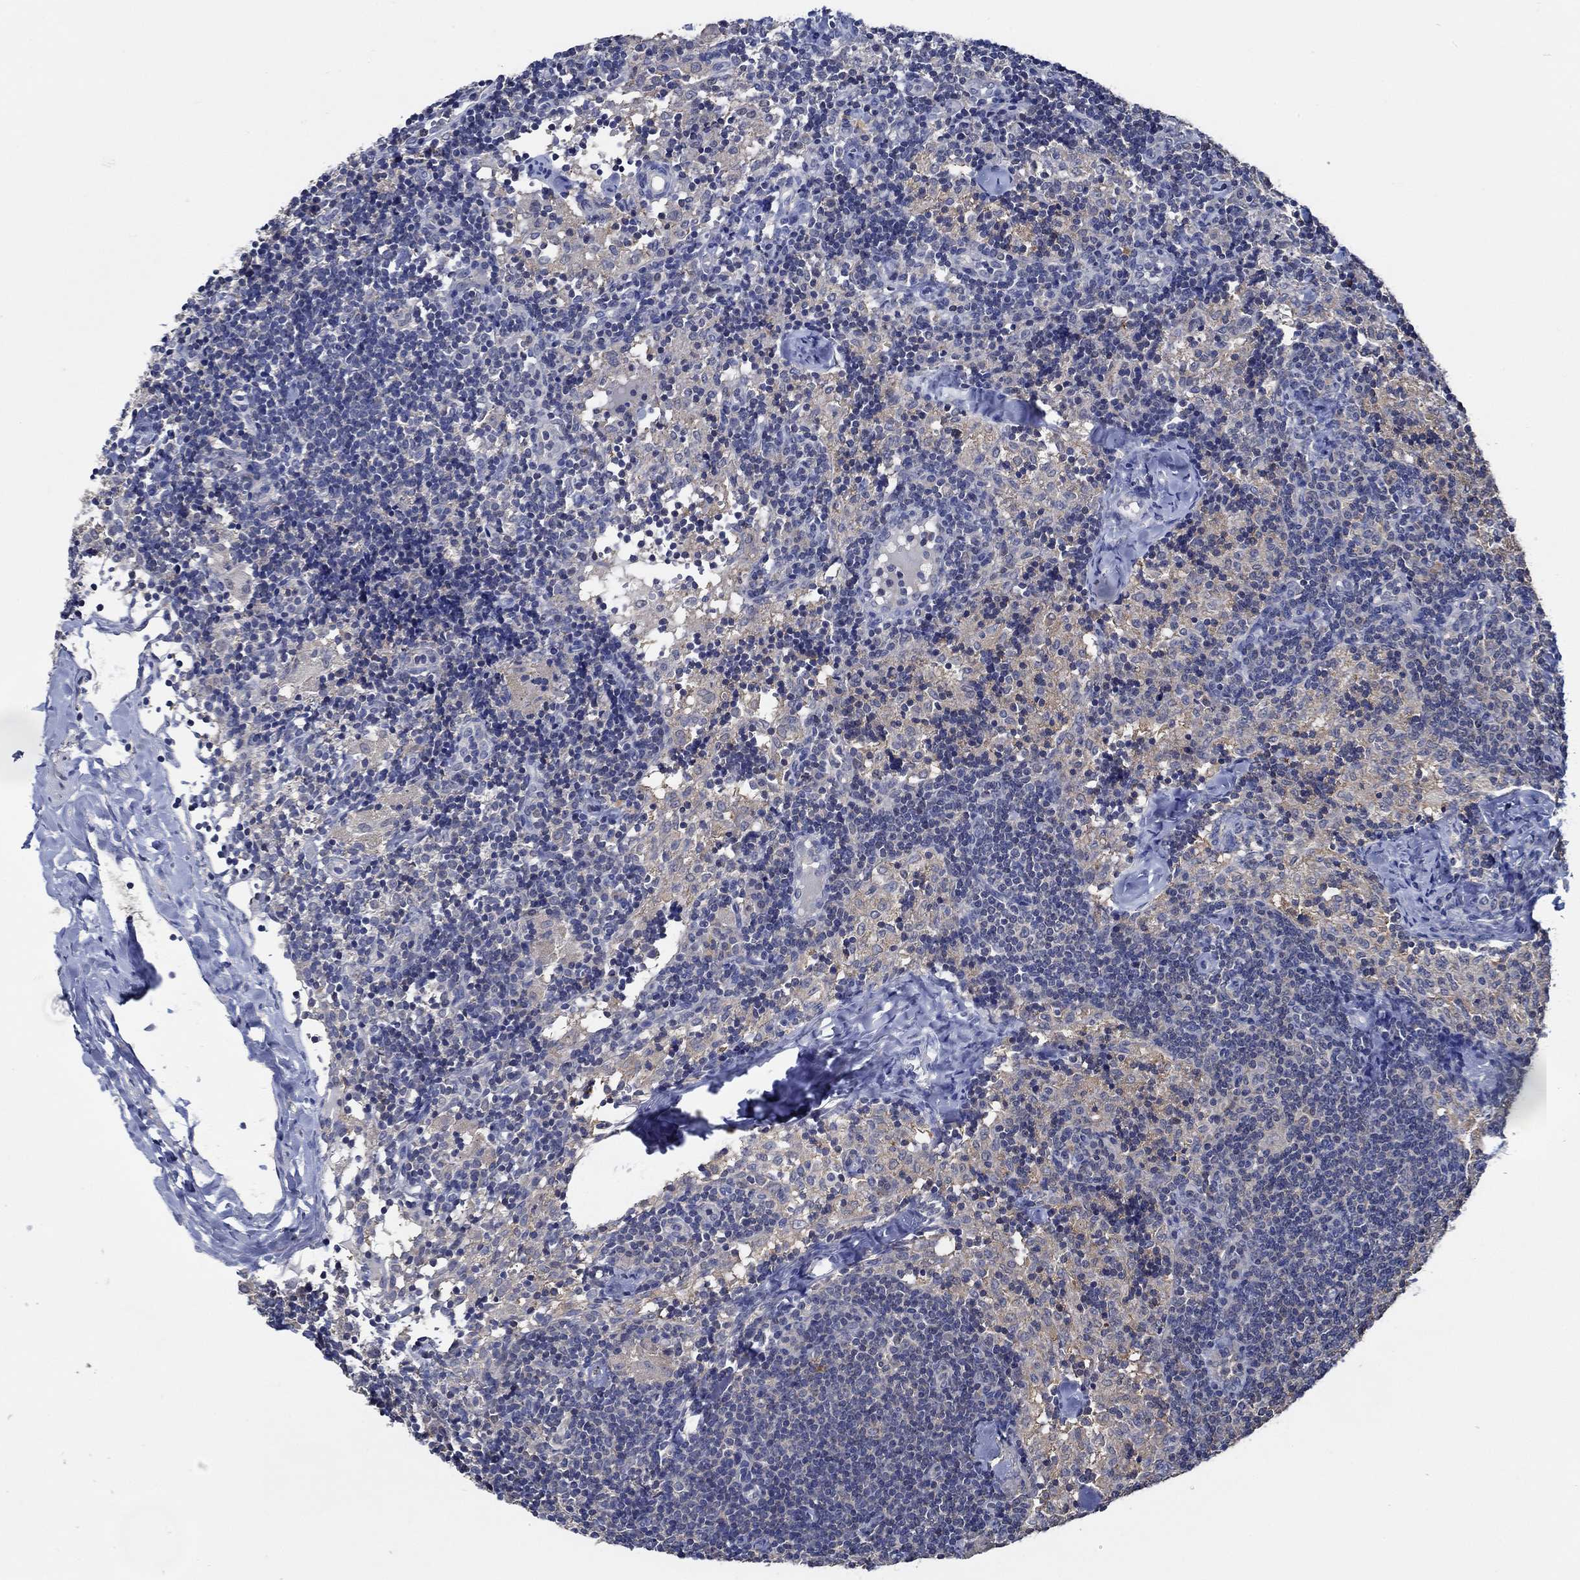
{"staining": {"intensity": "weak", "quantity": ">75%", "location": "cytoplasmic/membranous"}, "tissue": "lymph node", "cell_type": "Germinal center cells", "image_type": "normal", "snomed": [{"axis": "morphology", "description": "Normal tissue, NOS"}, {"axis": "topography", "description": "Lymph node"}], "caption": "This is a micrograph of IHC staining of unremarkable lymph node, which shows weak positivity in the cytoplasmic/membranous of germinal center cells.", "gene": "DACT1", "patient": {"sex": "female", "age": 52}}